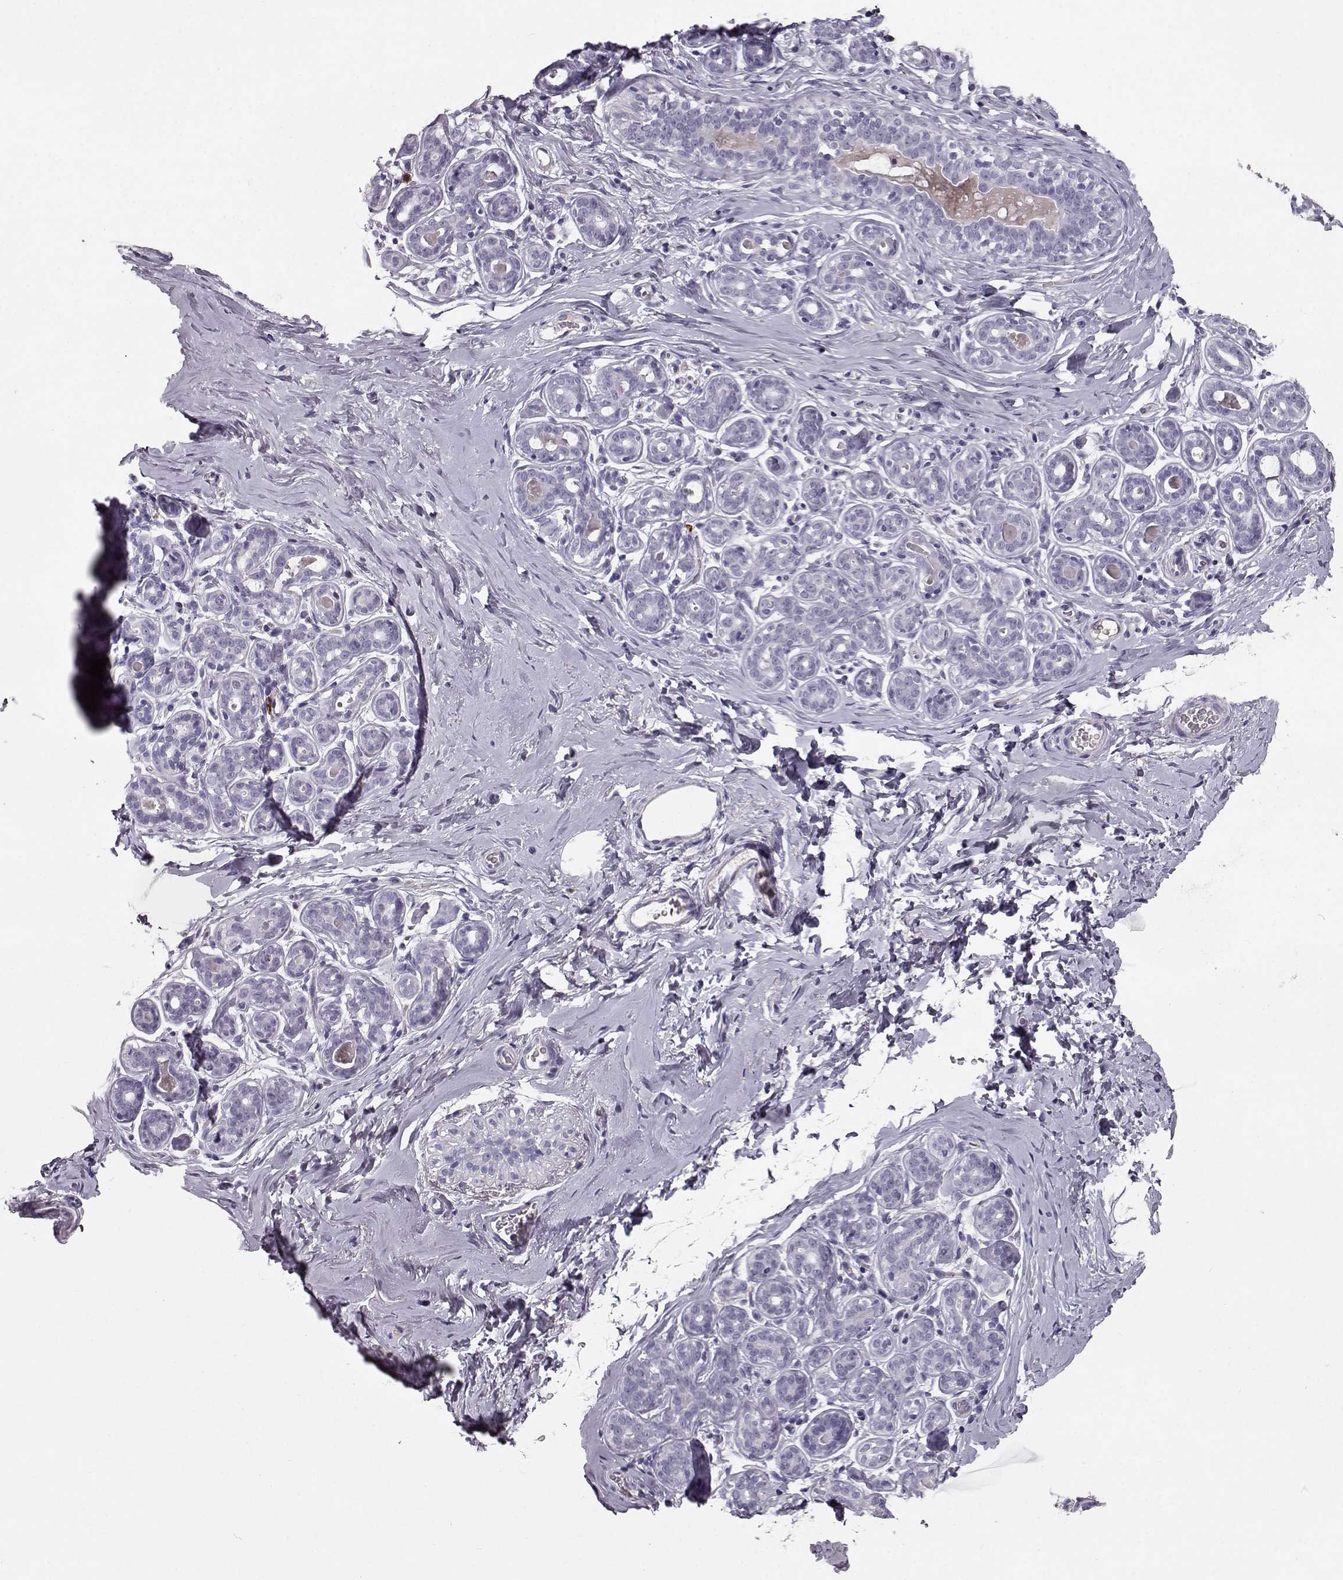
{"staining": {"intensity": "negative", "quantity": "none", "location": "none"}, "tissue": "breast", "cell_type": "Adipocytes", "image_type": "normal", "snomed": [{"axis": "morphology", "description": "Normal tissue, NOS"}, {"axis": "topography", "description": "Skin"}, {"axis": "topography", "description": "Breast"}], "caption": "The immunohistochemistry photomicrograph has no significant positivity in adipocytes of breast. (DAB immunohistochemistry visualized using brightfield microscopy, high magnification).", "gene": "CCL19", "patient": {"sex": "female", "age": 43}}